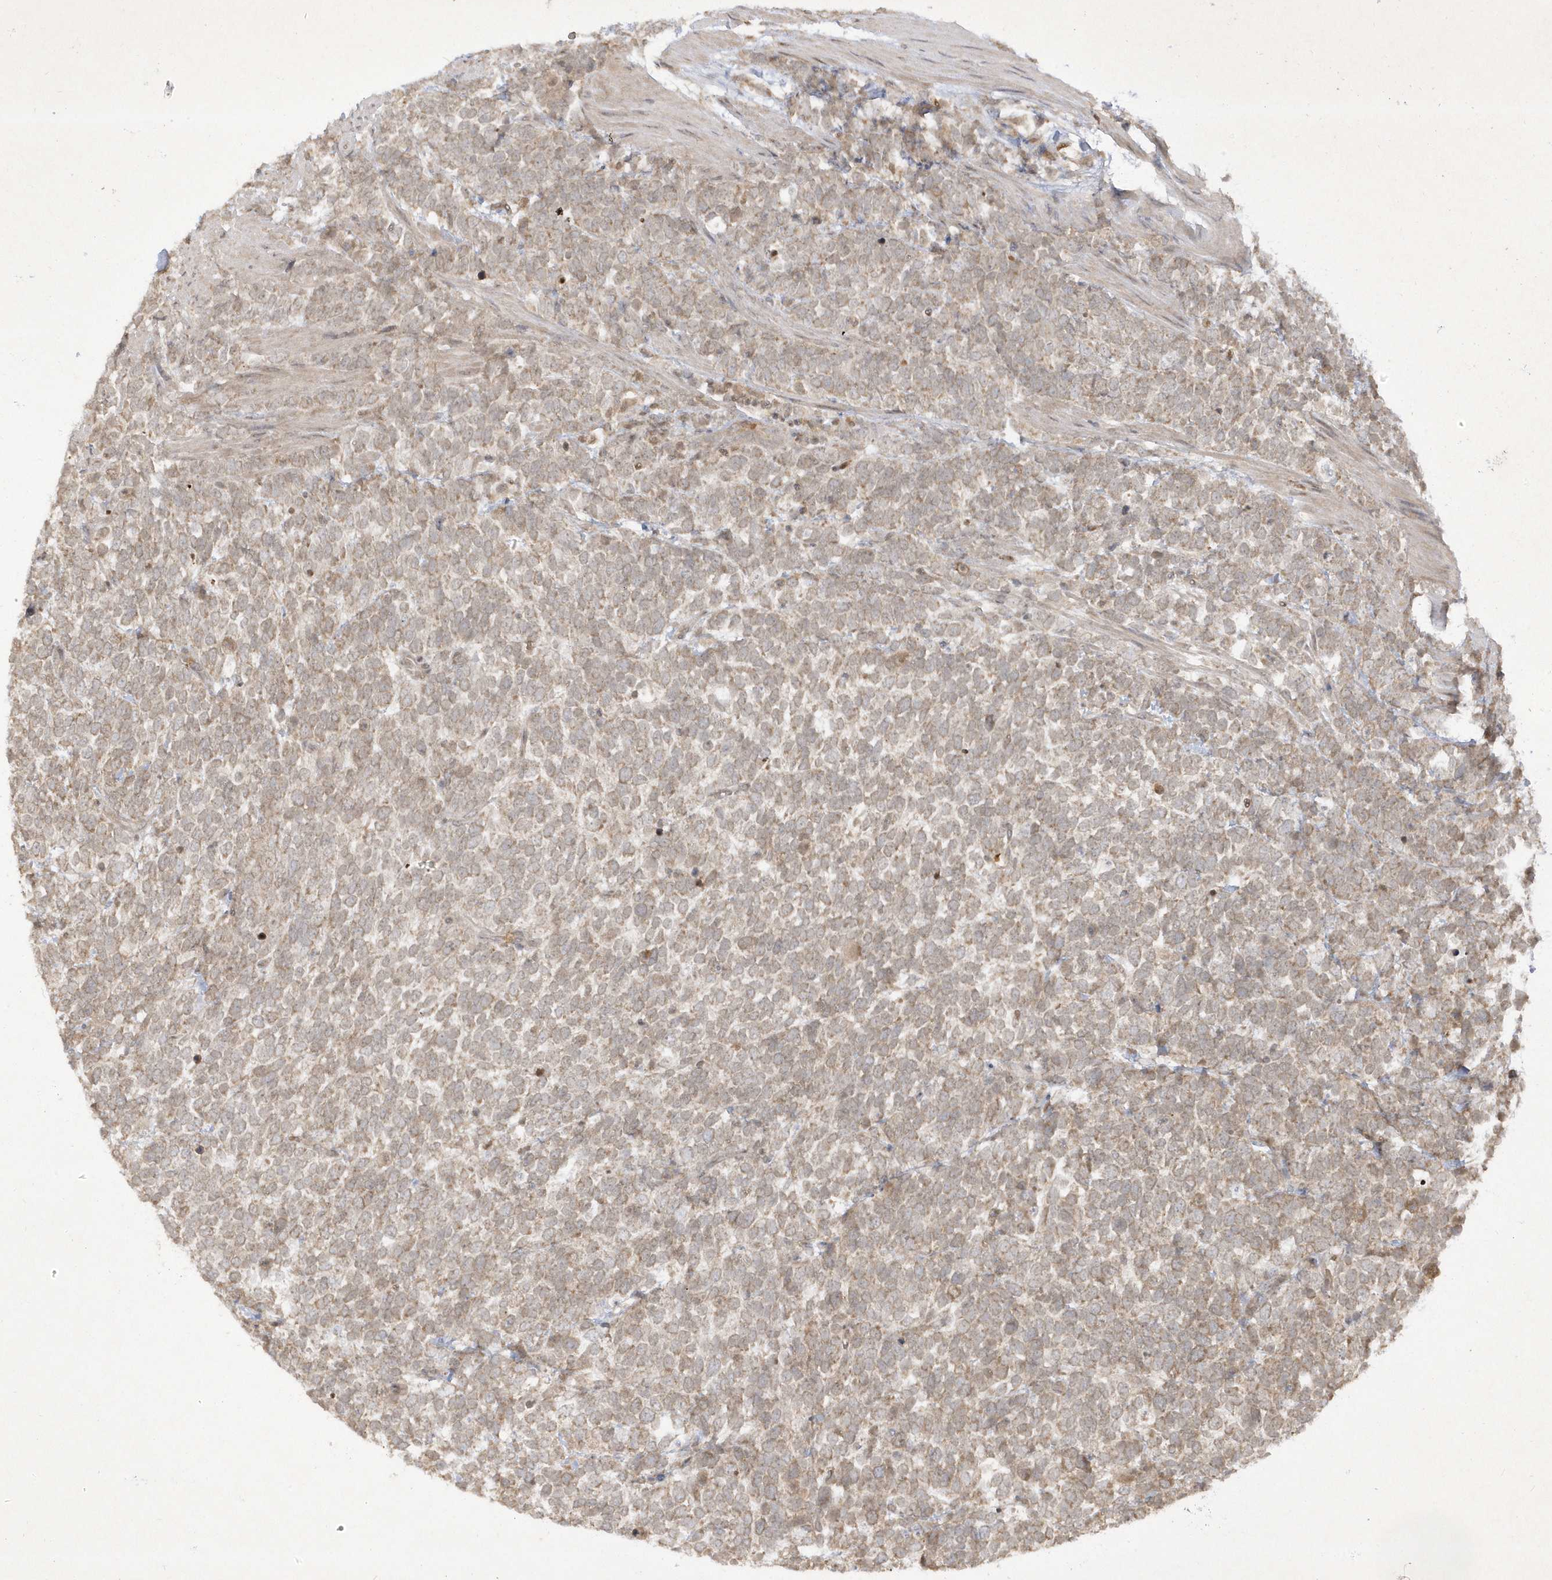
{"staining": {"intensity": "weak", "quantity": ">75%", "location": "cytoplasmic/membranous"}, "tissue": "urothelial cancer", "cell_type": "Tumor cells", "image_type": "cancer", "snomed": [{"axis": "morphology", "description": "Urothelial carcinoma, High grade"}, {"axis": "topography", "description": "Urinary bladder"}], "caption": "Approximately >75% of tumor cells in human urothelial cancer show weak cytoplasmic/membranous protein expression as visualized by brown immunohistochemical staining.", "gene": "ZNF213", "patient": {"sex": "female", "age": 82}}